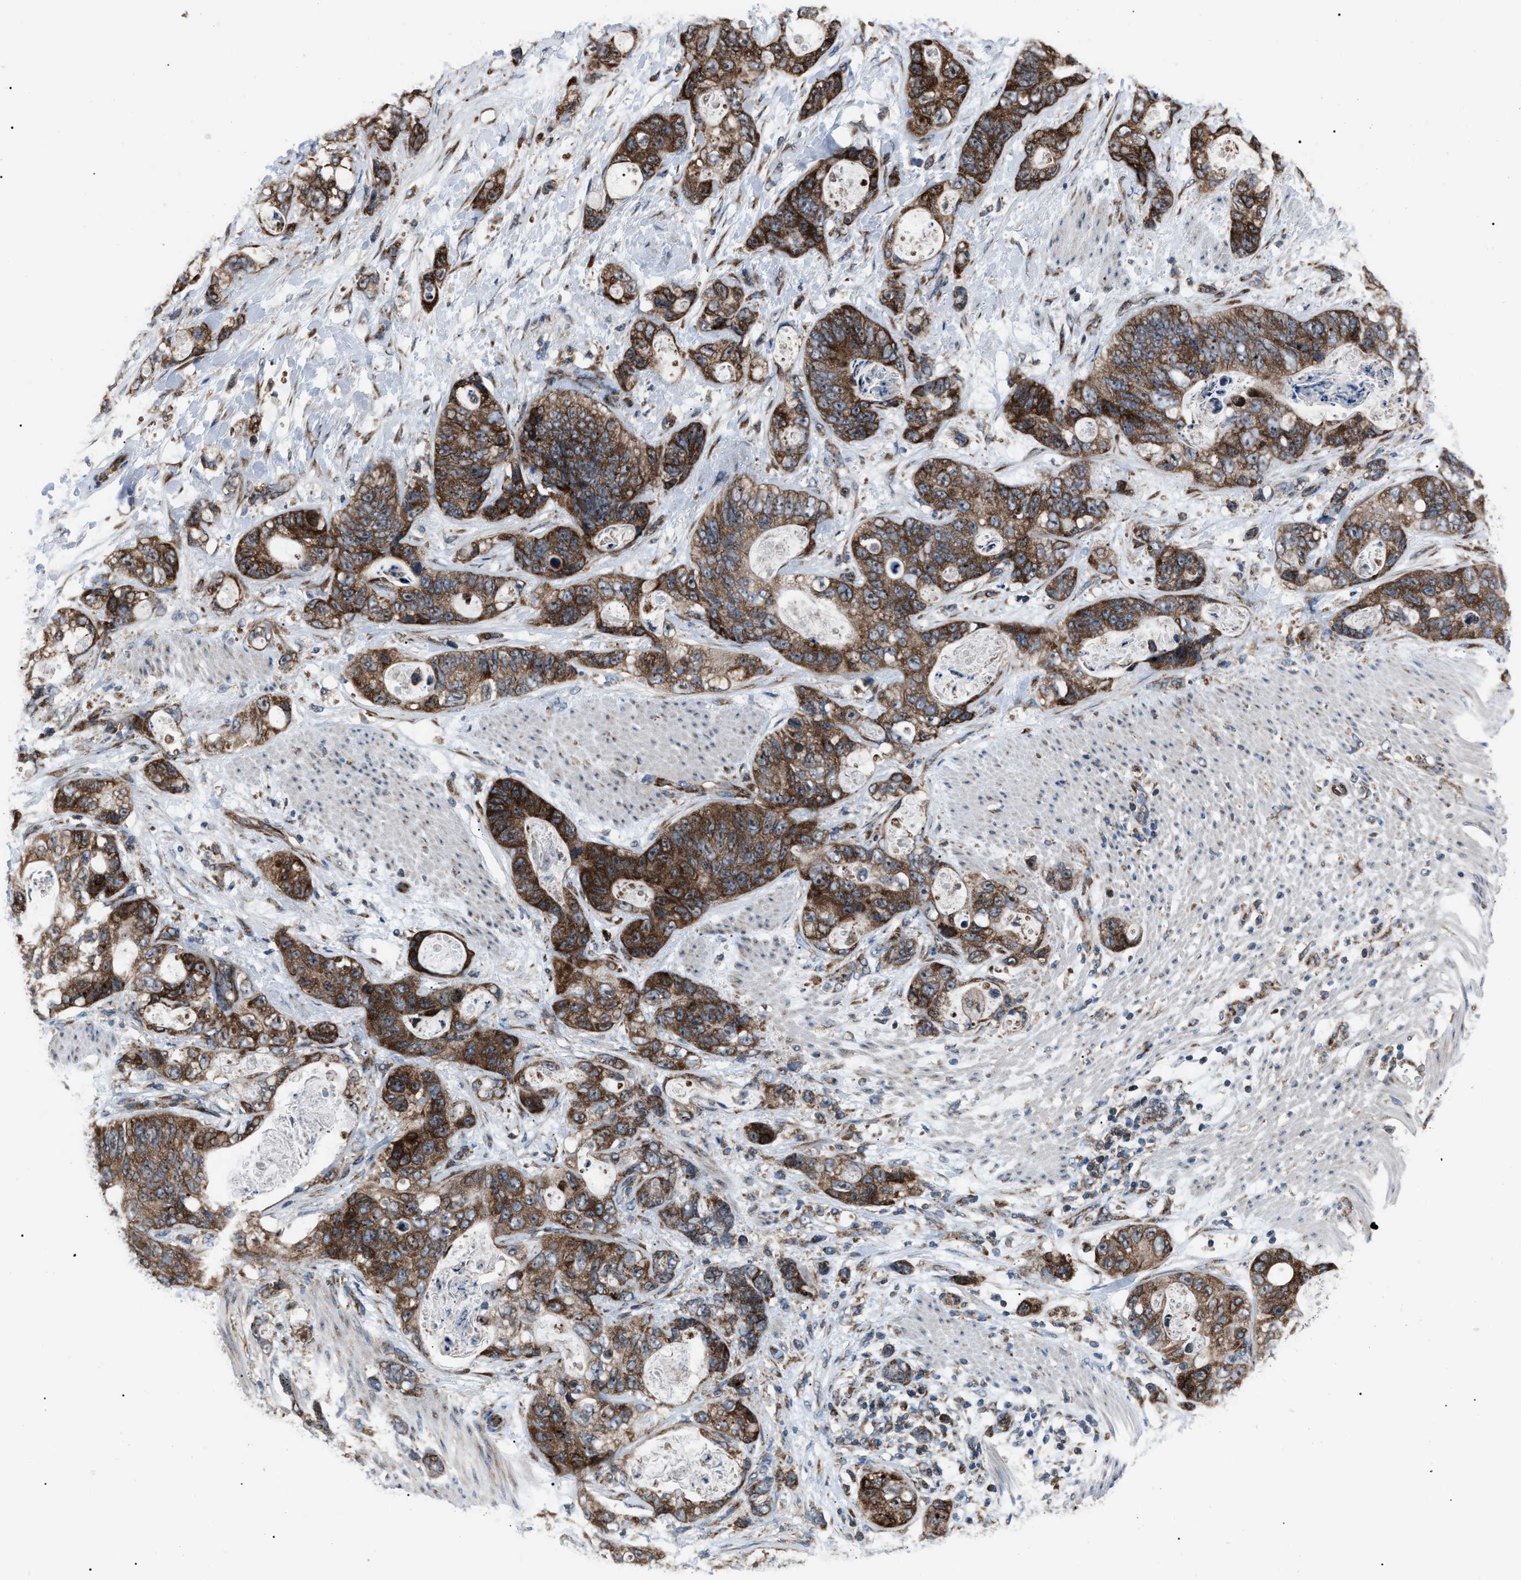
{"staining": {"intensity": "strong", "quantity": ">75%", "location": "cytoplasmic/membranous"}, "tissue": "stomach cancer", "cell_type": "Tumor cells", "image_type": "cancer", "snomed": [{"axis": "morphology", "description": "Normal tissue, NOS"}, {"axis": "morphology", "description": "Adenocarcinoma, NOS"}, {"axis": "topography", "description": "Stomach"}], "caption": "Immunohistochemical staining of stomach cancer reveals high levels of strong cytoplasmic/membranous positivity in approximately >75% of tumor cells.", "gene": "AGO2", "patient": {"sex": "female", "age": 89}}